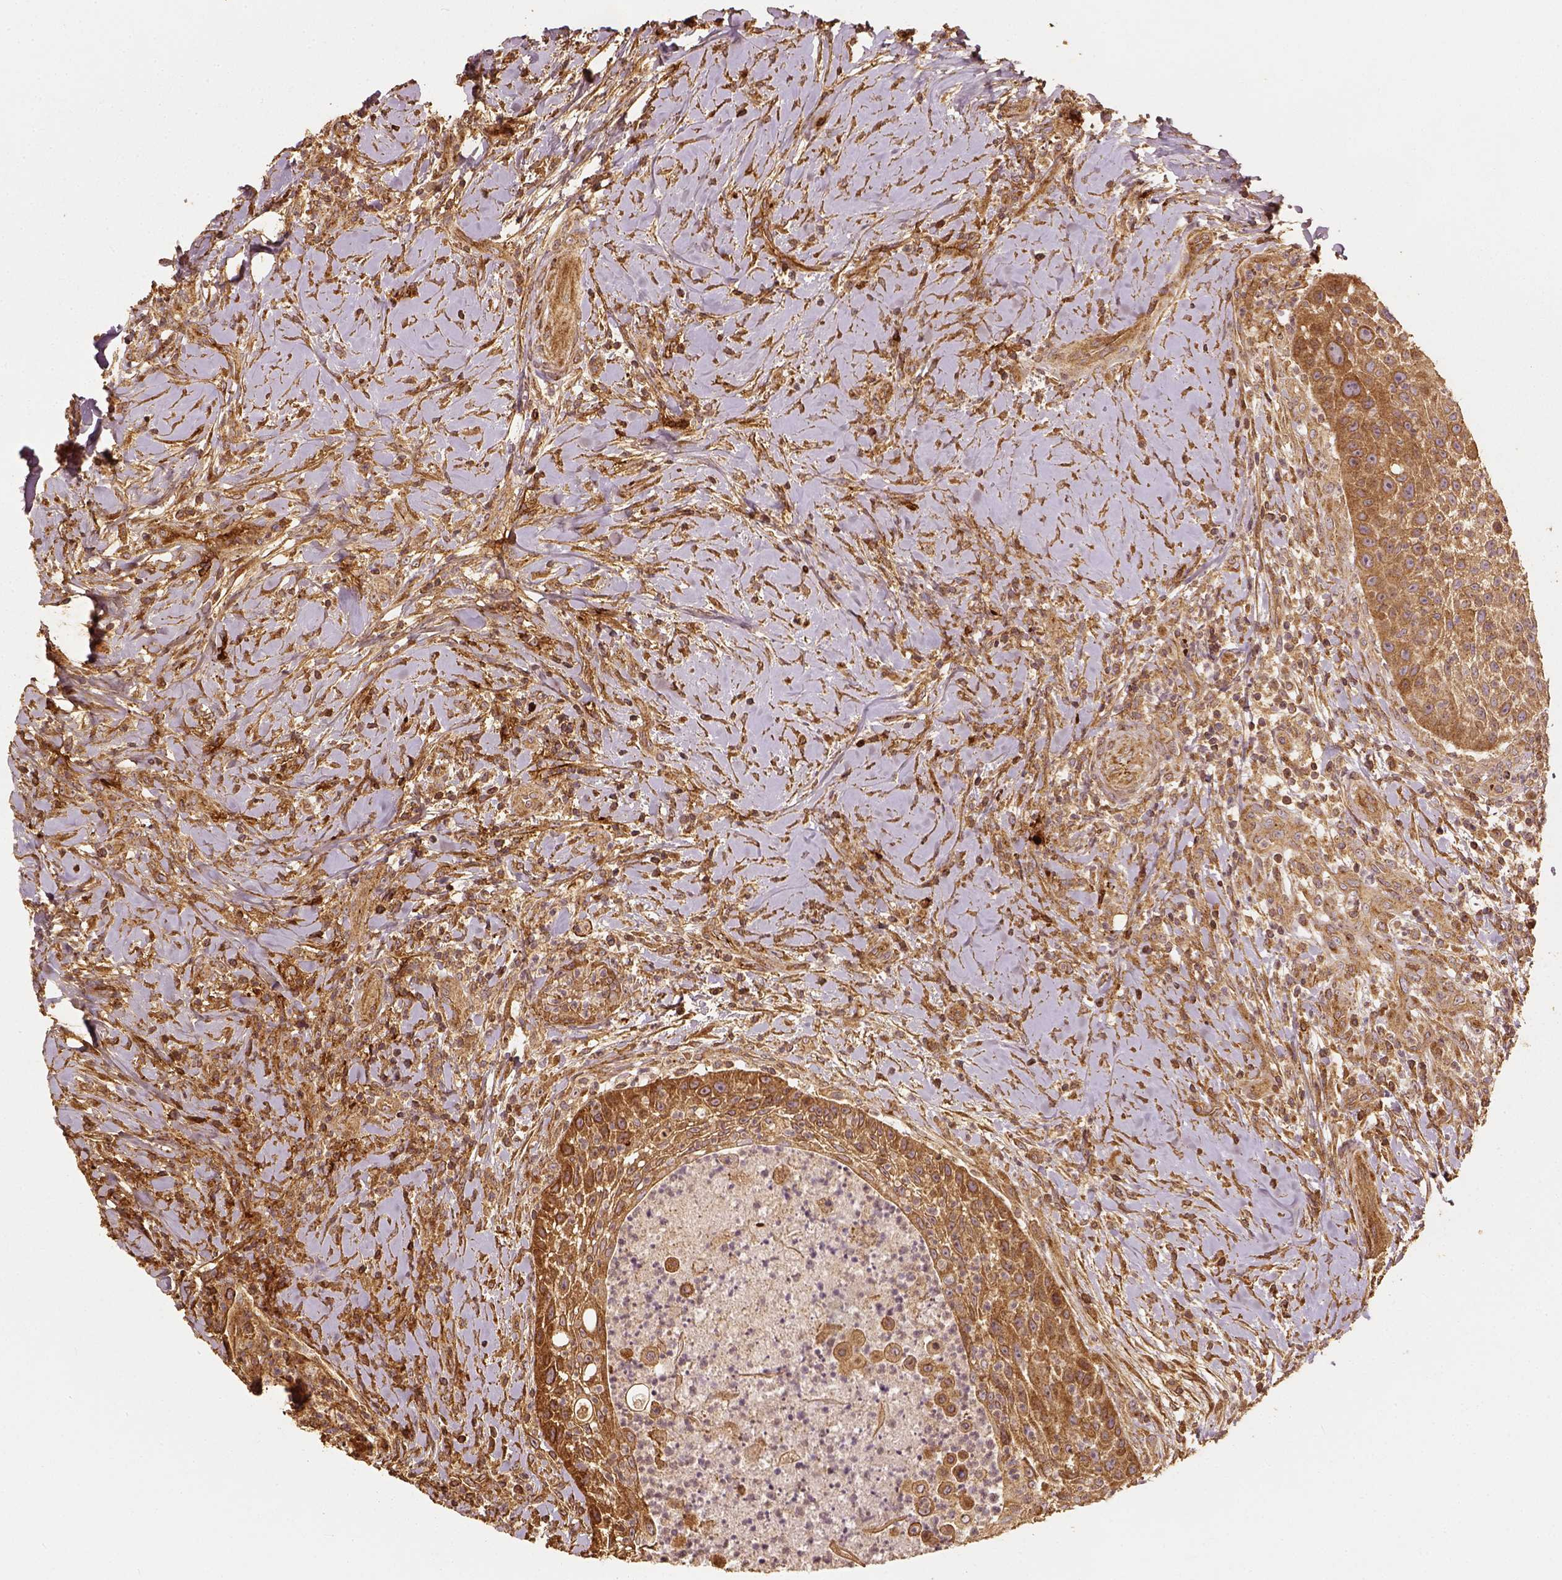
{"staining": {"intensity": "moderate", "quantity": ">75%", "location": "cytoplasmic/membranous"}, "tissue": "head and neck cancer", "cell_type": "Tumor cells", "image_type": "cancer", "snomed": [{"axis": "morphology", "description": "Squamous cell carcinoma, NOS"}, {"axis": "topography", "description": "Head-Neck"}], "caption": "Immunohistochemistry (IHC) staining of head and neck cancer (squamous cell carcinoma), which displays medium levels of moderate cytoplasmic/membranous expression in about >75% of tumor cells indicating moderate cytoplasmic/membranous protein expression. The staining was performed using DAB (3,3'-diaminobenzidine) (brown) for protein detection and nuclei were counterstained in hematoxylin (blue).", "gene": "VEGFA", "patient": {"sex": "male", "age": 69}}